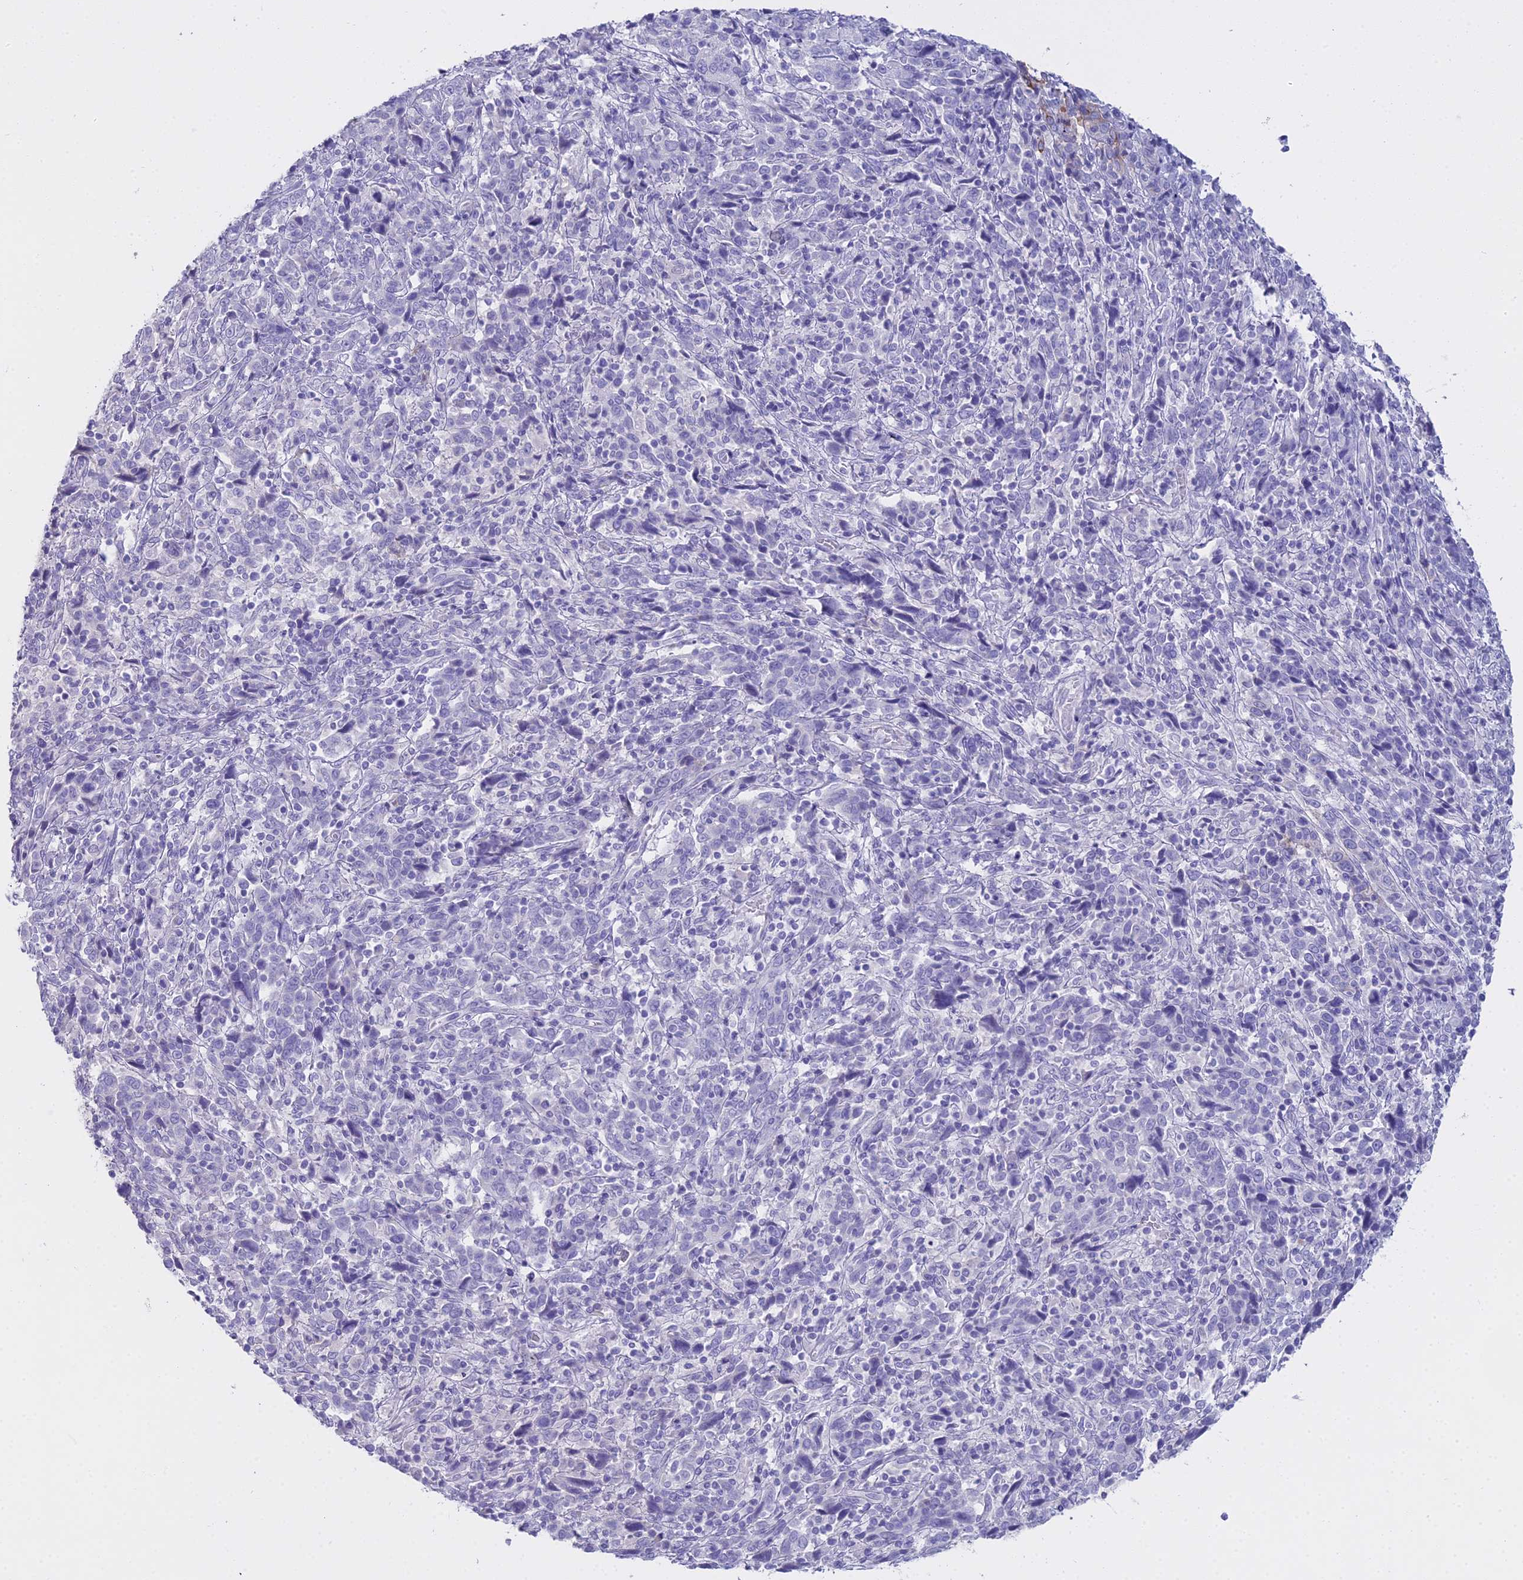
{"staining": {"intensity": "negative", "quantity": "none", "location": "none"}, "tissue": "cervical cancer", "cell_type": "Tumor cells", "image_type": "cancer", "snomed": [{"axis": "morphology", "description": "Squamous cell carcinoma, NOS"}, {"axis": "topography", "description": "Cervix"}], "caption": "Immunohistochemistry (IHC) photomicrograph of cervical squamous cell carcinoma stained for a protein (brown), which shows no positivity in tumor cells. (DAB (3,3'-diaminobenzidine) immunohistochemistry with hematoxylin counter stain).", "gene": "ALPP", "patient": {"sex": "female", "age": 46}}